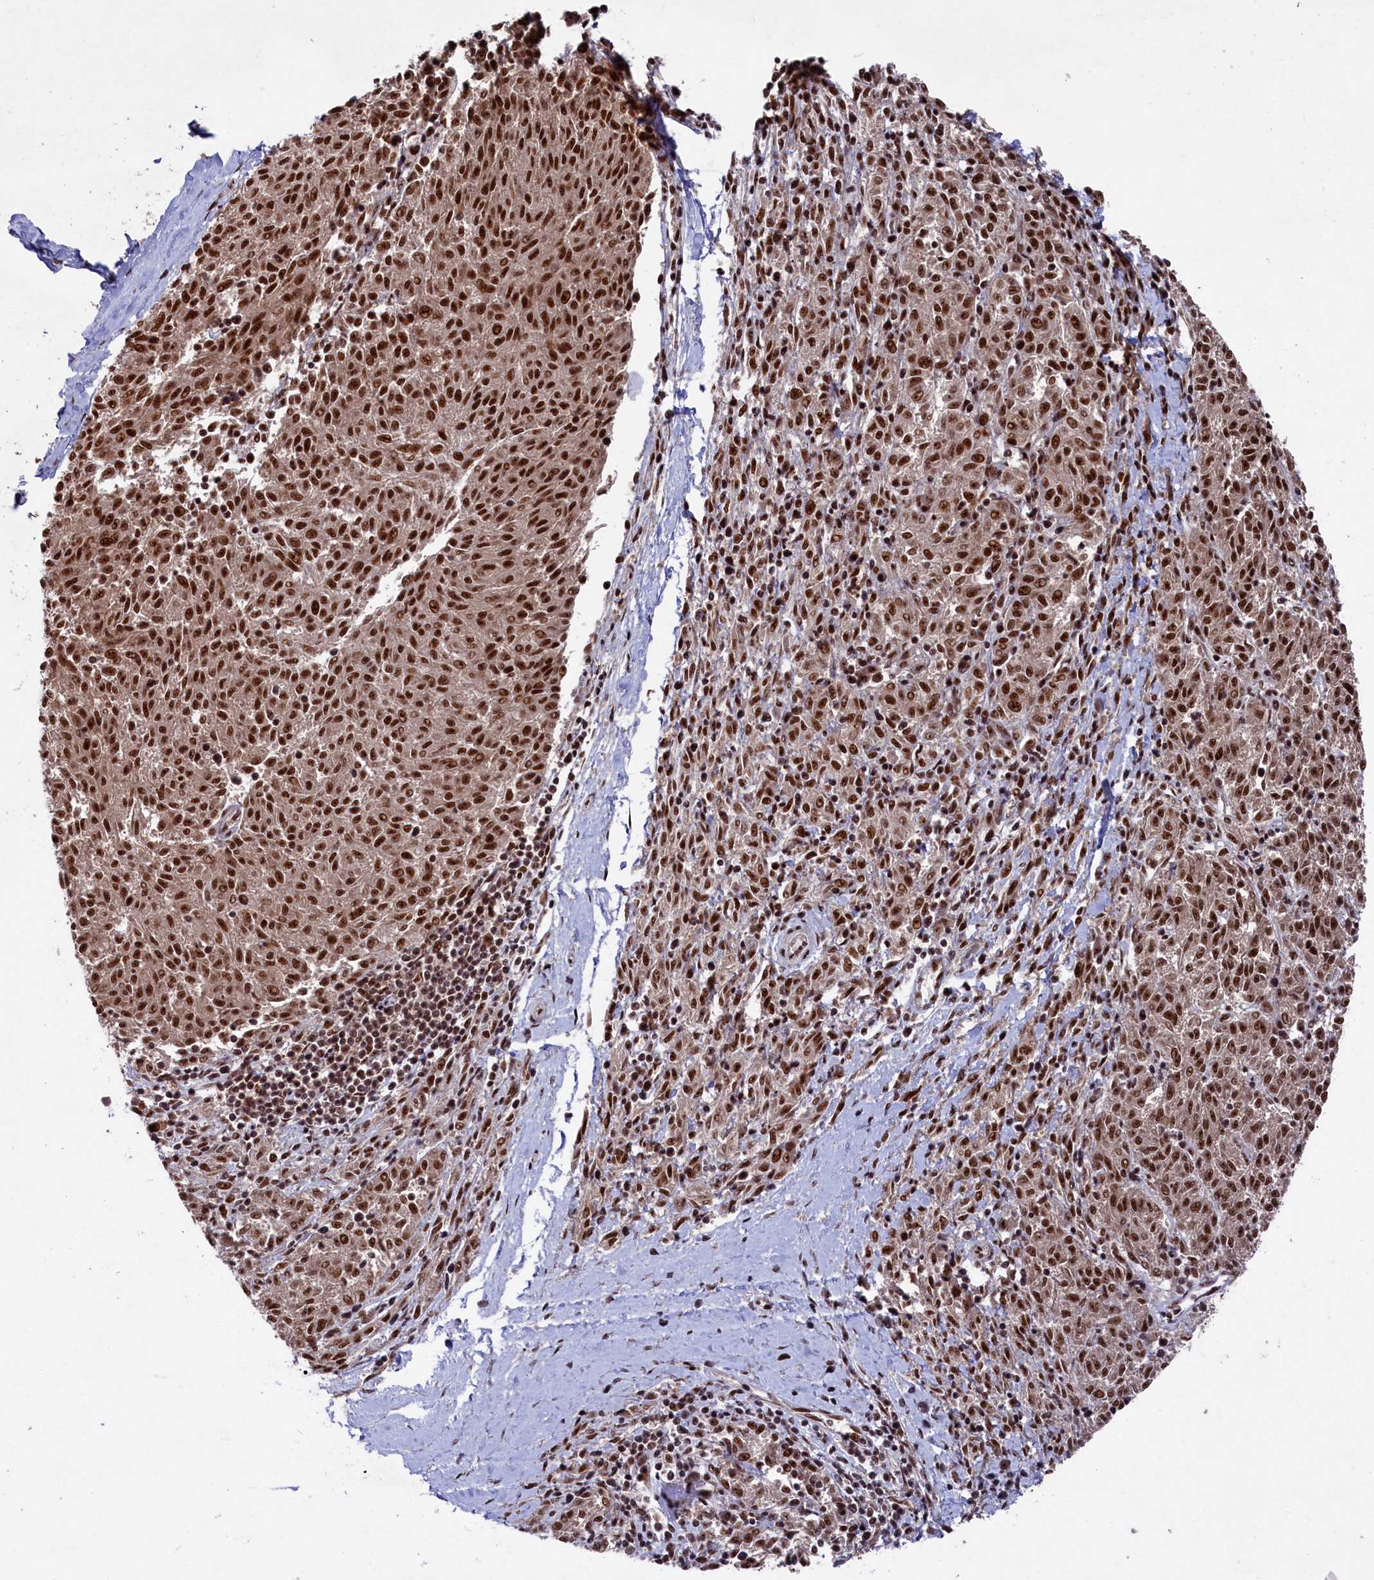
{"staining": {"intensity": "strong", "quantity": "25%-75%", "location": "cytoplasmic/membranous,nuclear"}, "tissue": "melanoma", "cell_type": "Tumor cells", "image_type": "cancer", "snomed": [{"axis": "morphology", "description": "Malignant melanoma, NOS"}, {"axis": "topography", "description": "Skin"}], "caption": "An immunohistochemistry (IHC) micrograph of neoplastic tissue is shown. Protein staining in brown shows strong cytoplasmic/membranous and nuclear positivity in melanoma within tumor cells. The staining is performed using DAB brown chromogen to label protein expression. The nuclei are counter-stained blue using hematoxylin.", "gene": "PRPF31", "patient": {"sex": "female", "age": 72}}